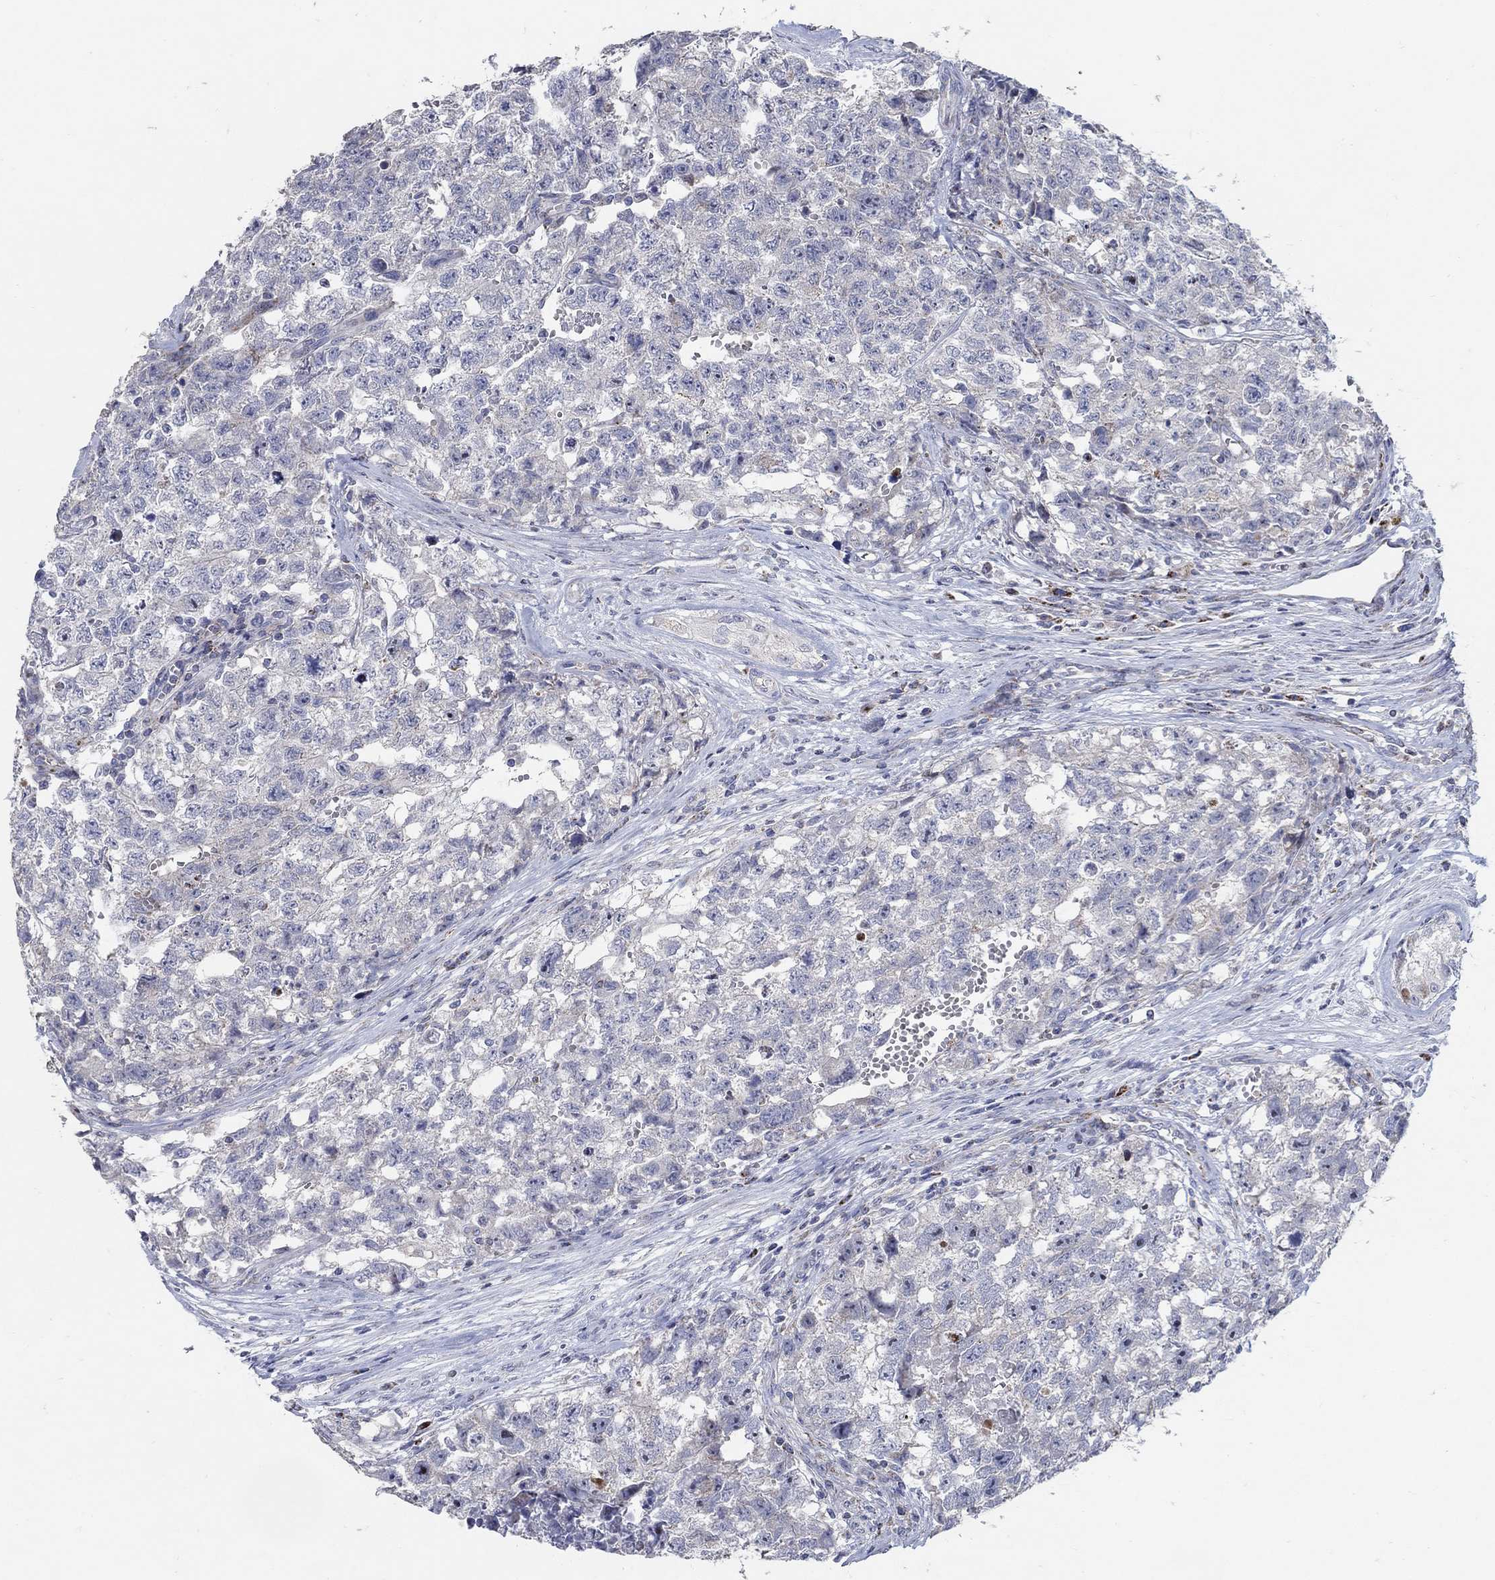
{"staining": {"intensity": "negative", "quantity": "none", "location": "none"}, "tissue": "testis cancer", "cell_type": "Tumor cells", "image_type": "cancer", "snomed": [{"axis": "morphology", "description": "Seminoma, NOS"}, {"axis": "morphology", "description": "Carcinoma, Embryonal, NOS"}, {"axis": "topography", "description": "Testis"}], "caption": "Immunohistochemical staining of testis cancer (seminoma) reveals no significant positivity in tumor cells.", "gene": "HMX2", "patient": {"sex": "male", "age": 22}}